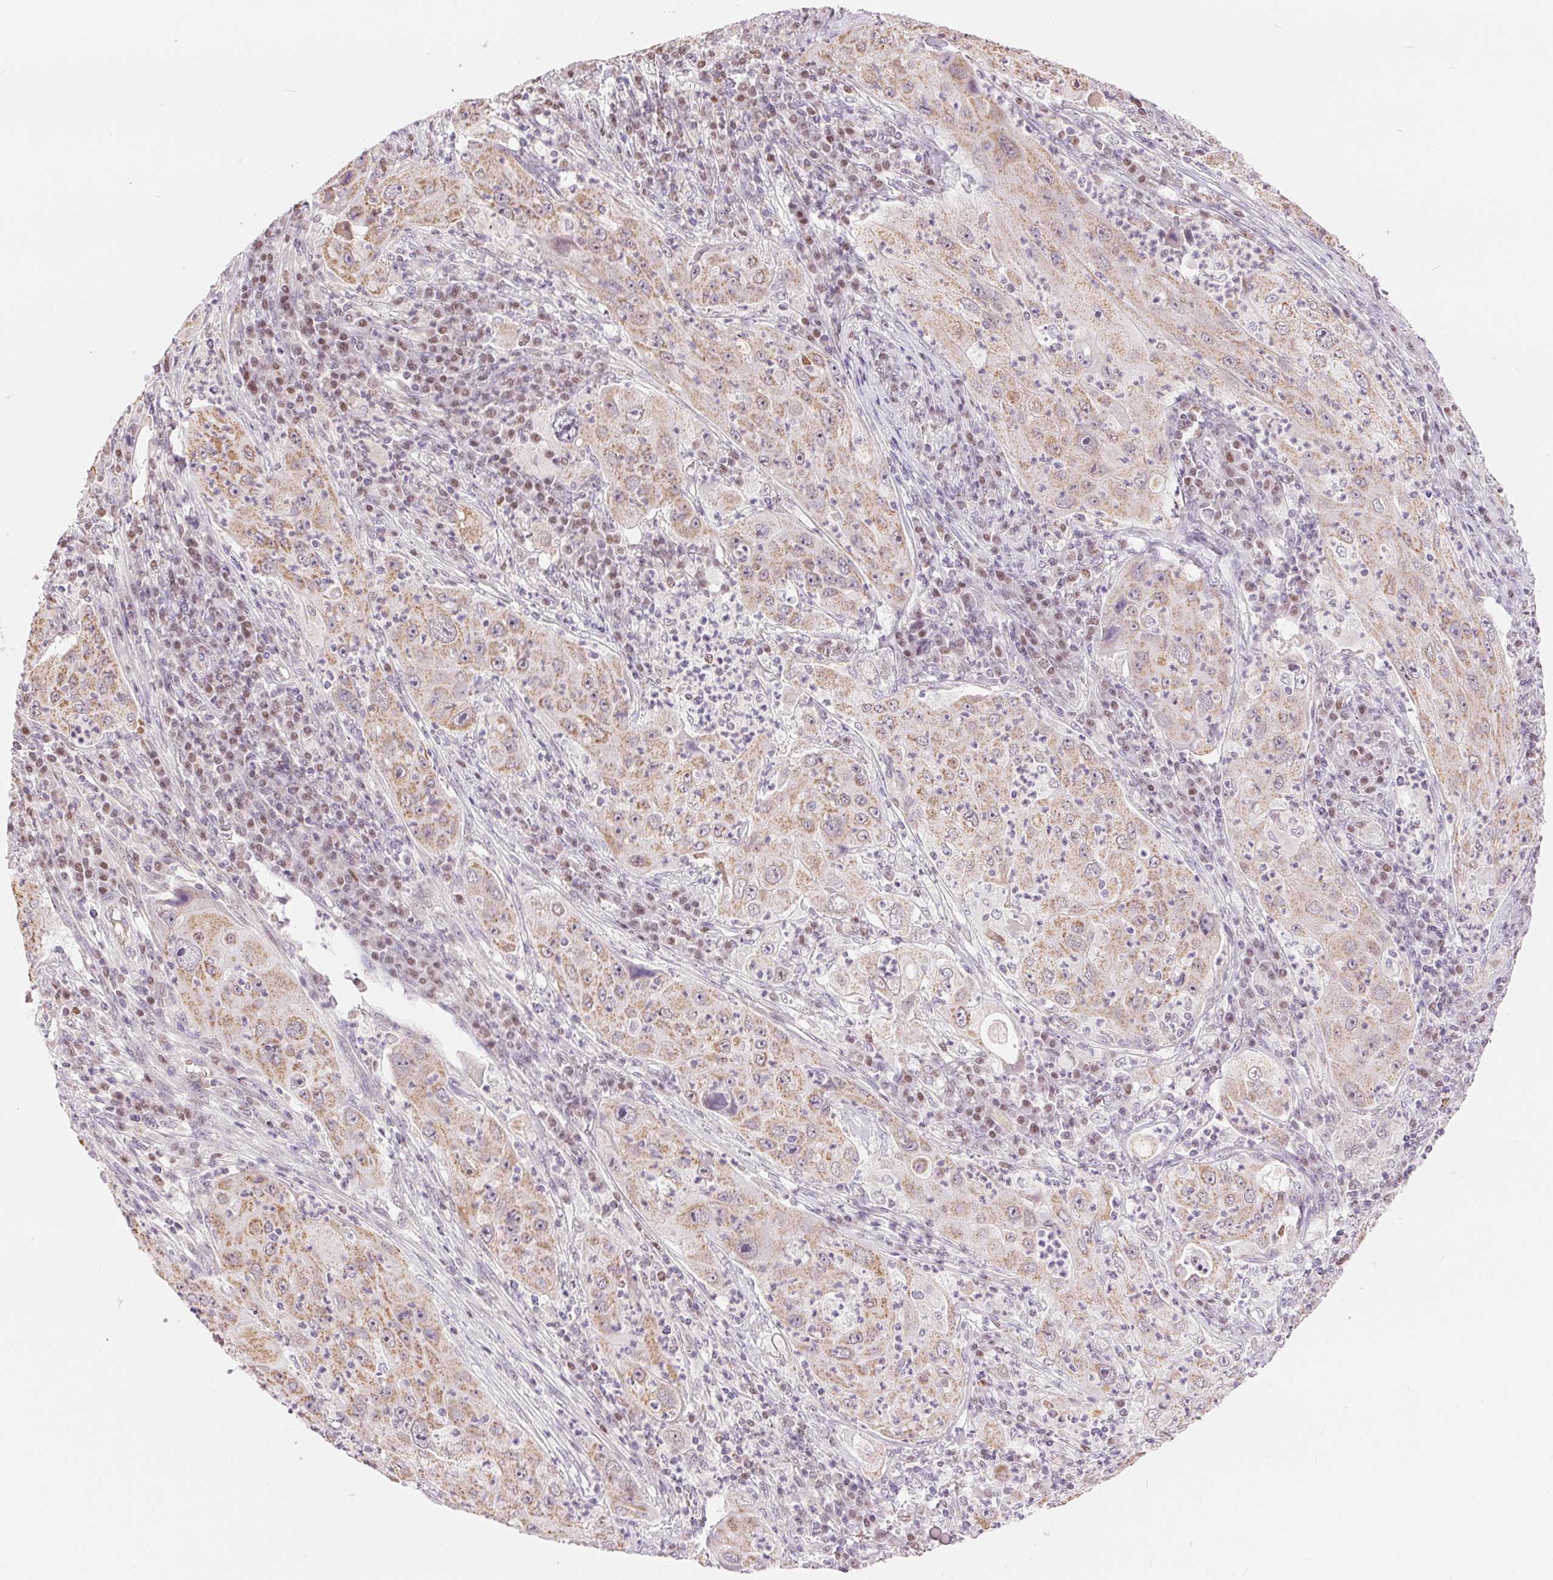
{"staining": {"intensity": "weak", "quantity": ">75%", "location": "cytoplasmic/membranous"}, "tissue": "lung cancer", "cell_type": "Tumor cells", "image_type": "cancer", "snomed": [{"axis": "morphology", "description": "Squamous cell carcinoma, NOS"}, {"axis": "topography", "description": "Lung"}], "caption": "Immunohistochemistry (IHC) image of neoplastic tissue: lung cancer stained using immunohistochemistry reveals low levels of weak protein expression localized specifically in the cytoplasmic/membranous of tumor cells, appearing as a cytoplasmic/membranous brown color.", "gene": "POU2F2", "patient": {"sex": "female", "age": 59}}